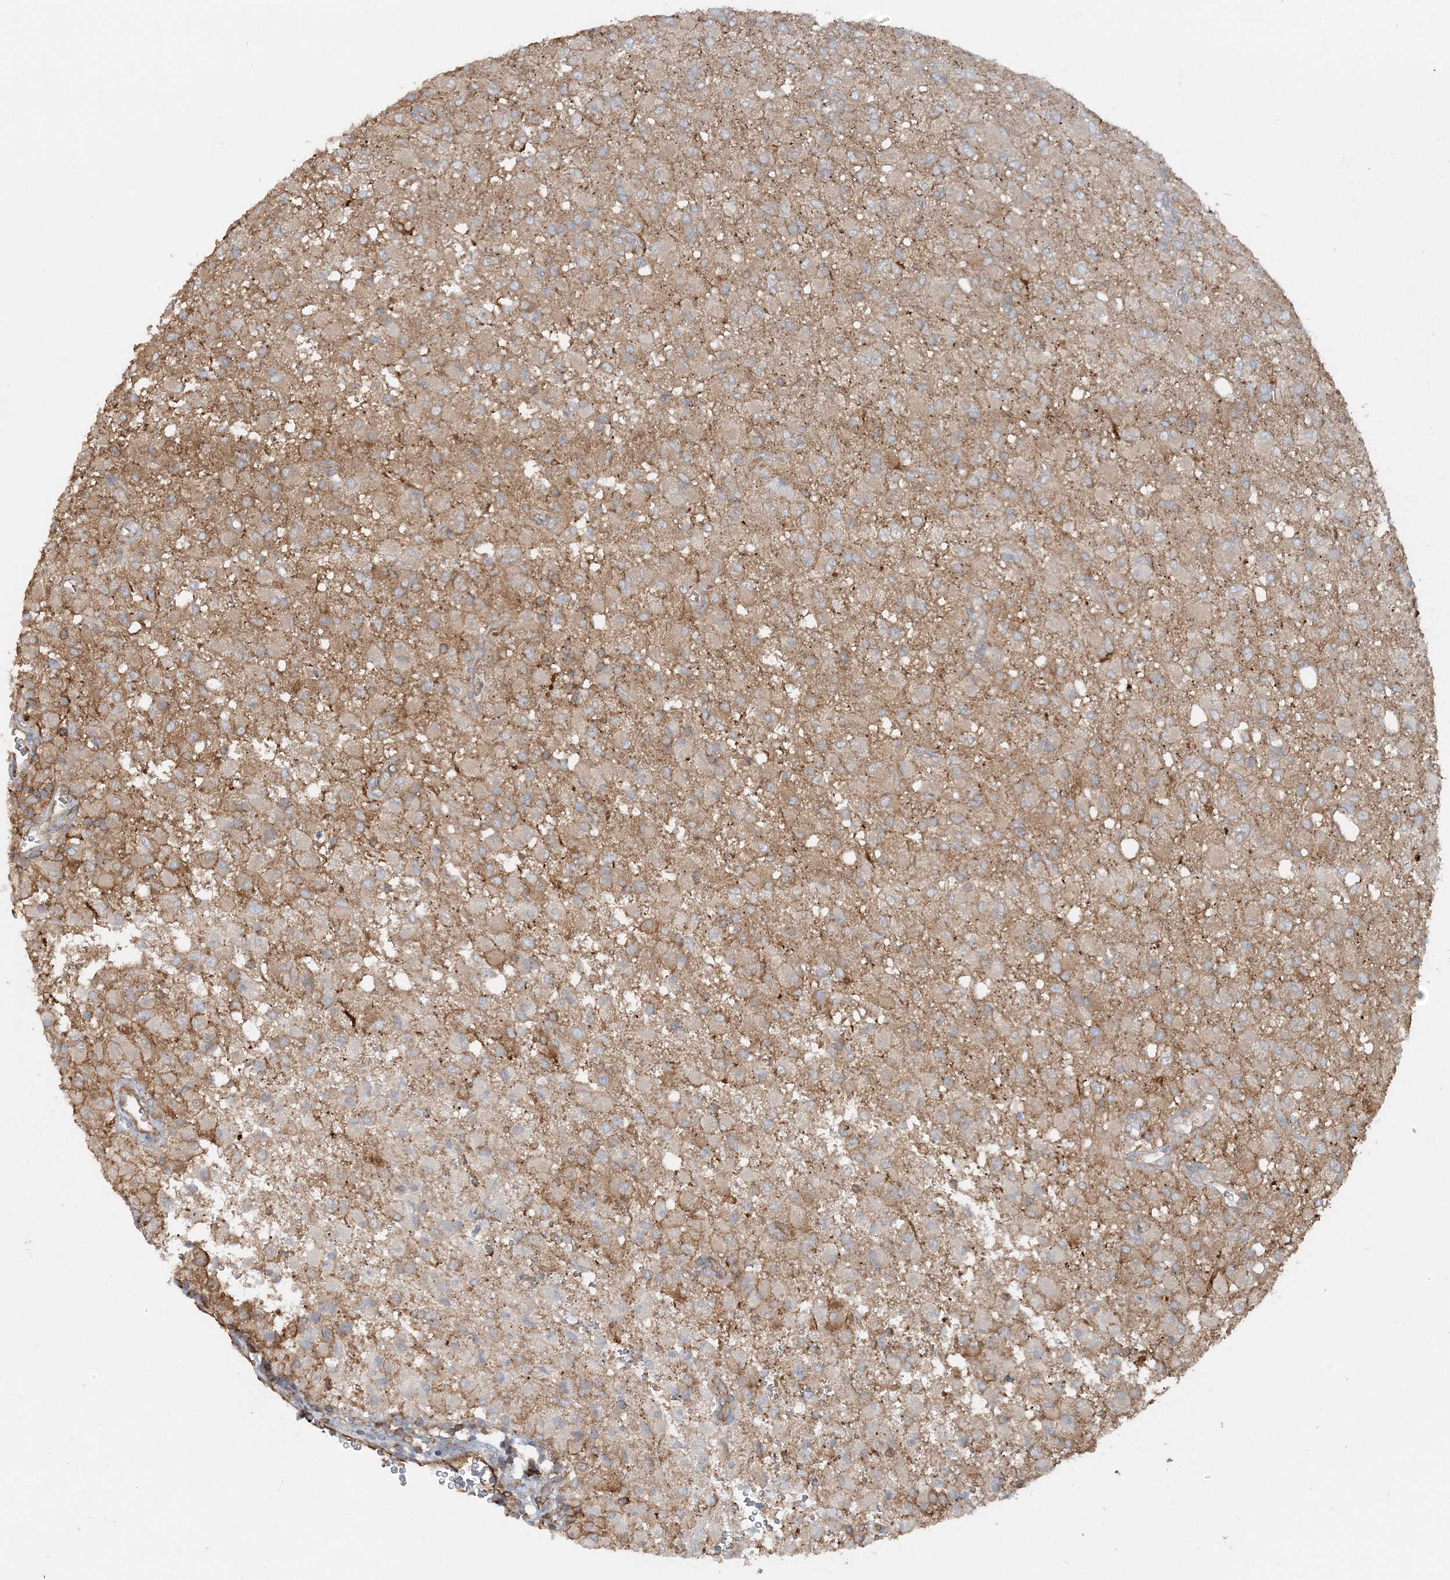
{"staining": {"intensity": "moderate", "quantity": "<25%", "location": "cytoplasmic/membranous"}, "tissue": "glioma", "cell_type": "Tumor cells", "image_type": "cancer", "snomed": [{"axis": "morphology", "description": "Glioma, malignant, High grade"}, {"axis": "topography", "description": "Brain"}], "caption": "The photomicrograph exhibits staining of glioma, revealing moderate cytoplasmic/membranous protein staining (brown color) within tumor cells.", "gene": "DSTN", "patient": {"sex": "female", "age": 57}}